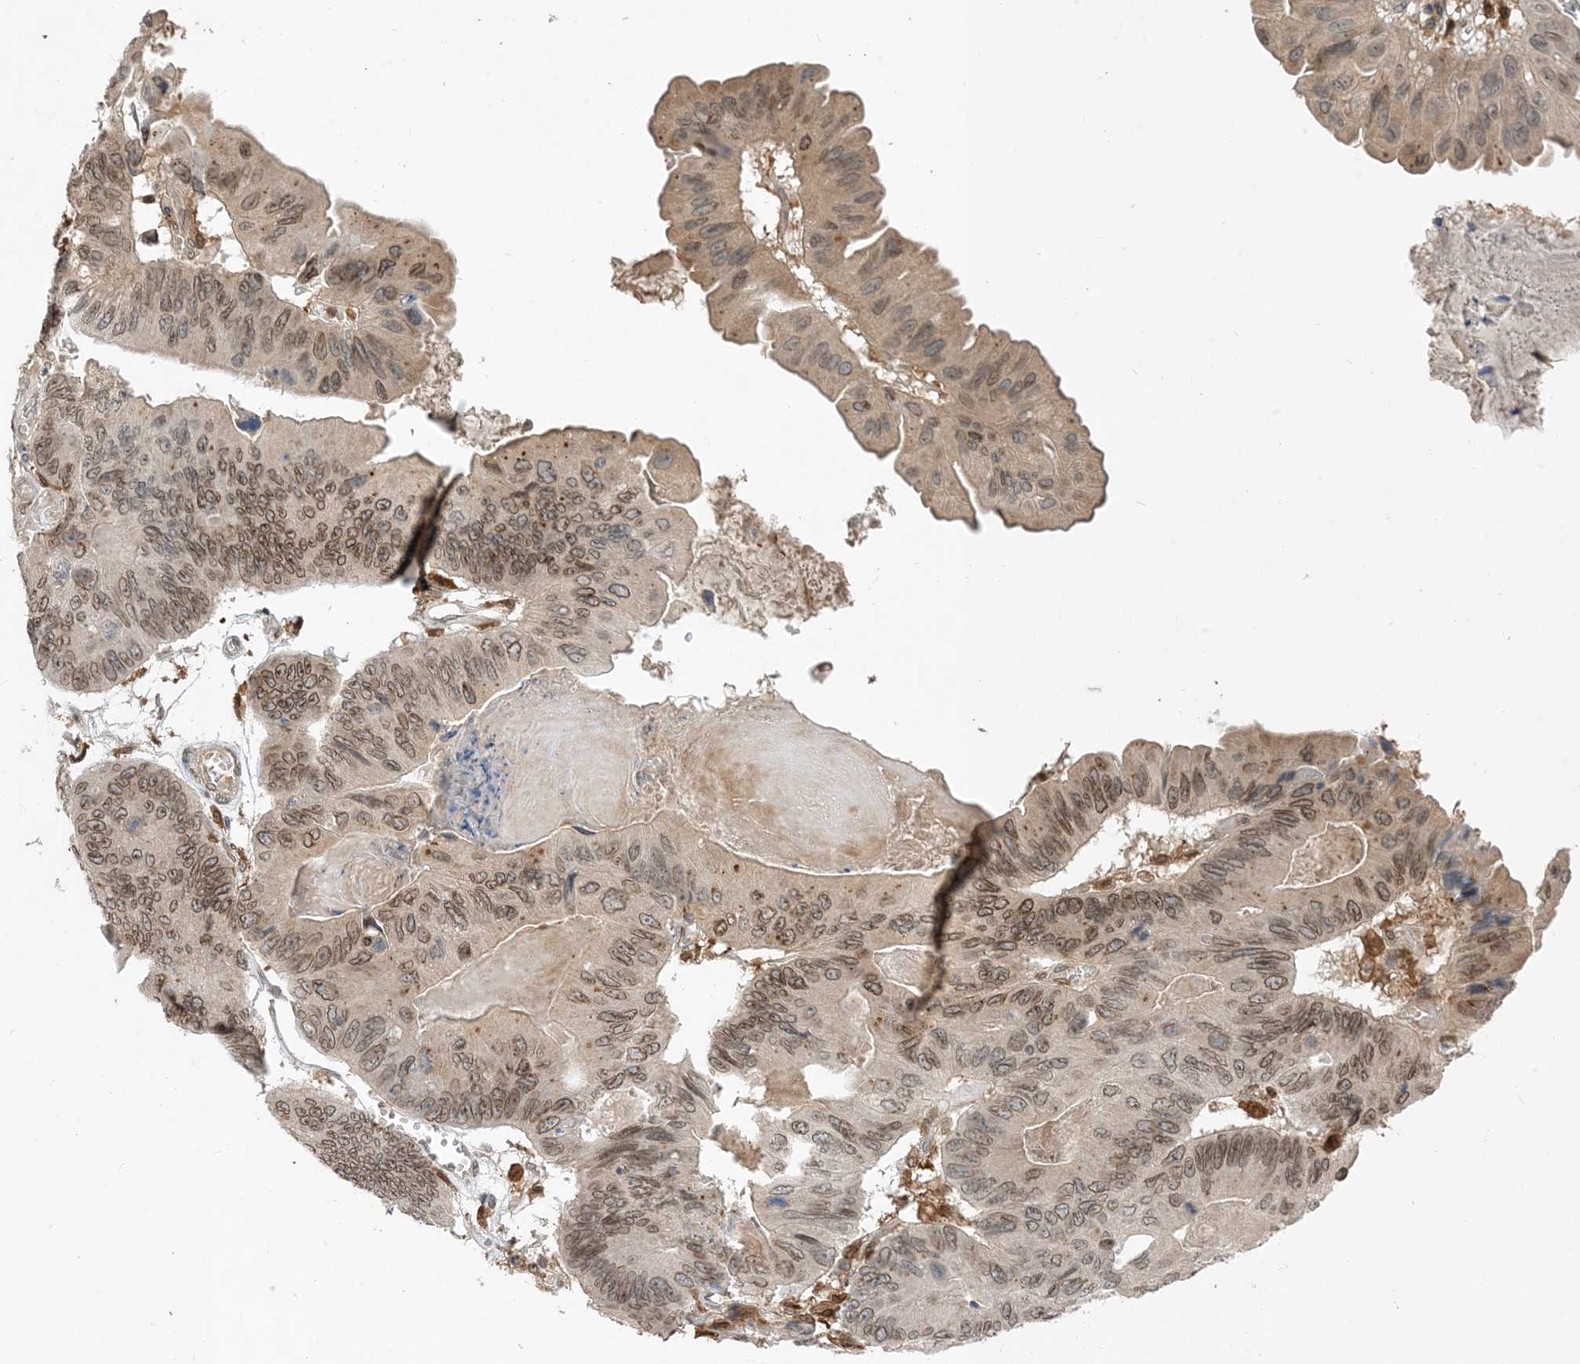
{"staining": {"intensity": "moderate", "quantity": "25%-75%", "location": "cytoplasmic/membranous,nuclear"}, "tissue": "ovarian cancer", "cell_type": "Tumor cells", "image_type": "cancer", "snomed": [{"axis": "morphology", "description": "Cystadenocarcinoma, mucinous, NOS"}, {"axis": "topography", "description": "Ovary"}], "caption": "Immunohistochemistry of mucinous cystadenocarcinoma (ovarian) displays medium levels of moderate cytoplasmic/membranous and nuclear positivity in about 25%-75% of tumor cells.", "gene": "NAGK", "patient": {"sex": "female", "age": 61}}